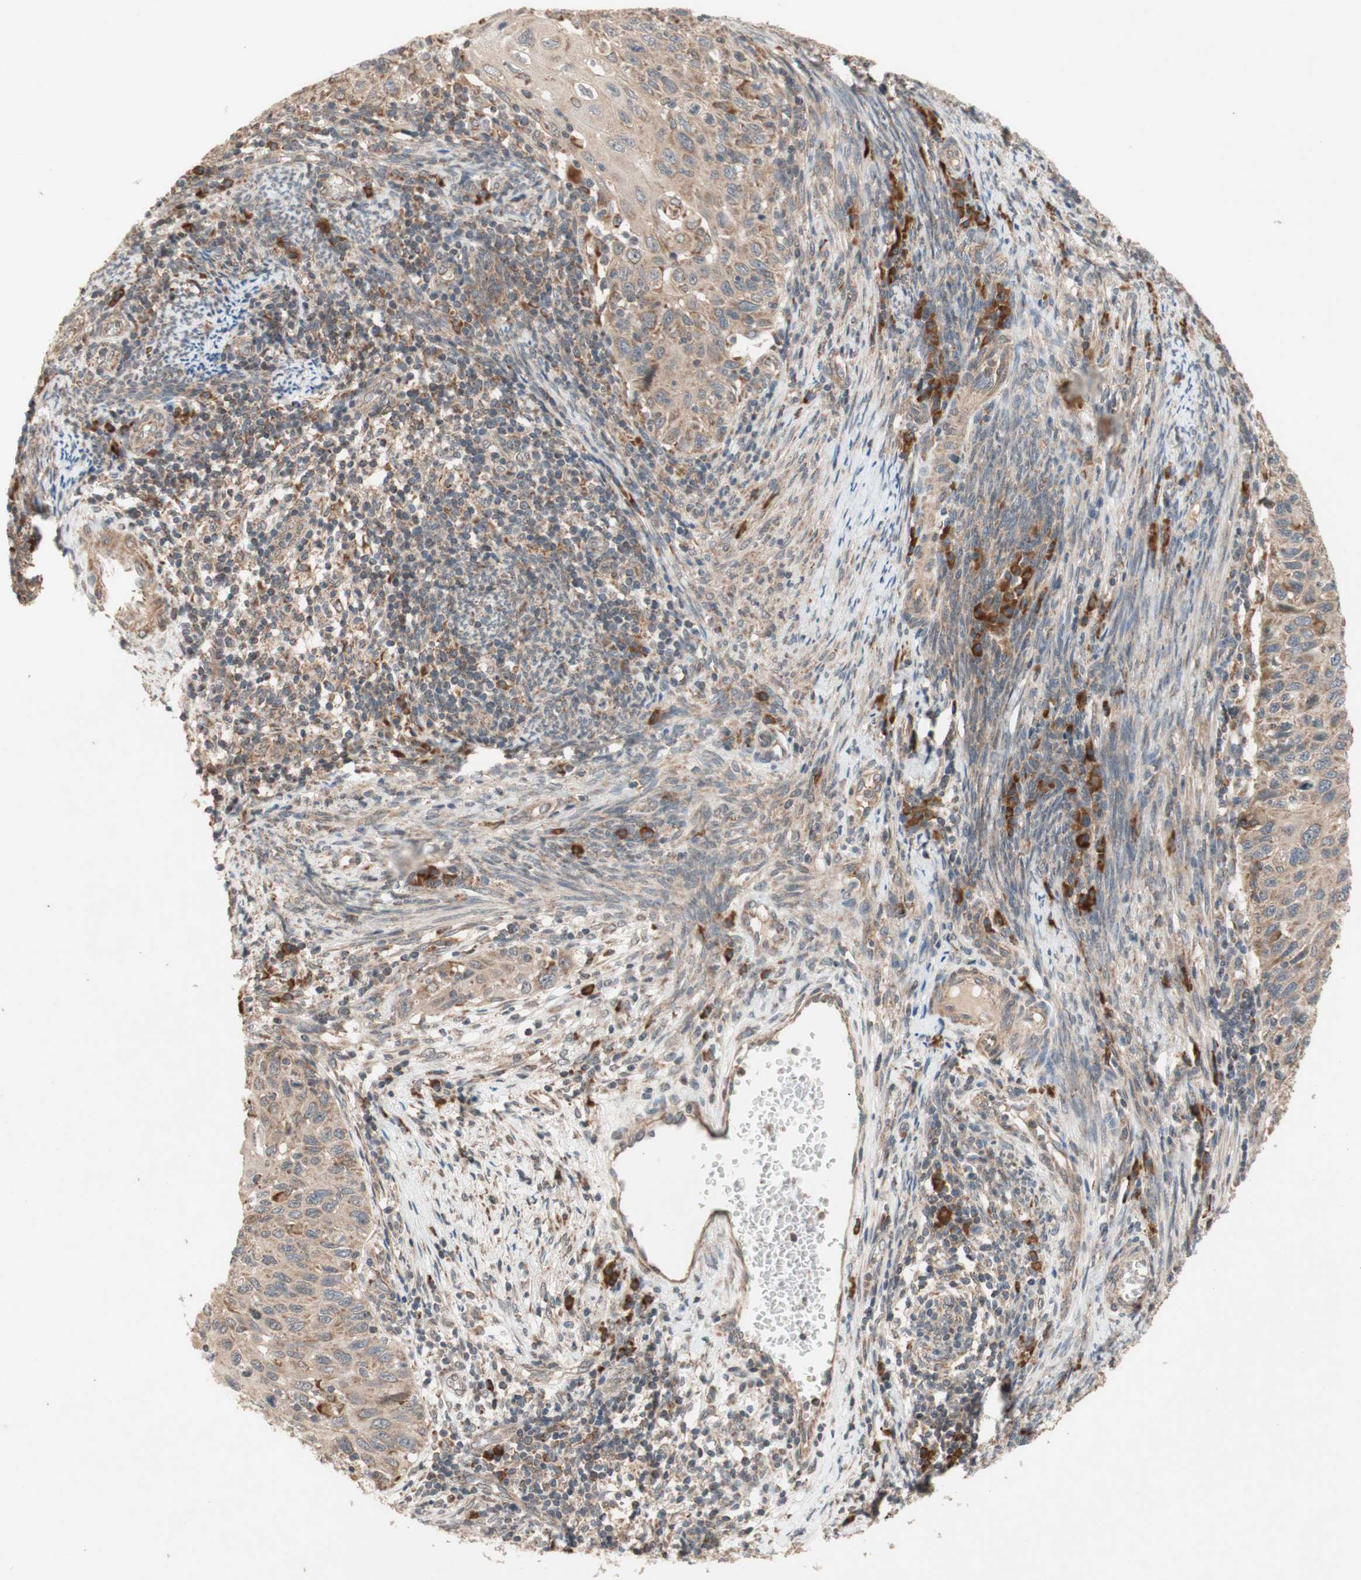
{"staining": {"intensity": "weak", "quantity": ">75%", "location": "cytoplasmic/membranous"}, "tissue": "cervical cancer", "cell_type": "Tumor cells", "image_type": "cancer", "snomed": [{"axis": "morphology", "description": "Squamous cell carcinoma, NOS"}, {"axis": "topography", "description": "Cervix"}], "caption": "Protein expression analysis of cervical cancer displays weak cytoplasmic/membranous positivity in about >75% of tumor cells. The staining was performed using DAB (3,3'-diaminobenzidine), with brown indicating positive protein expression. Nuclei are stained blue with hematoxylin.", "gene": "DDOST", "patient": {"sex": "female", "age": 70}}